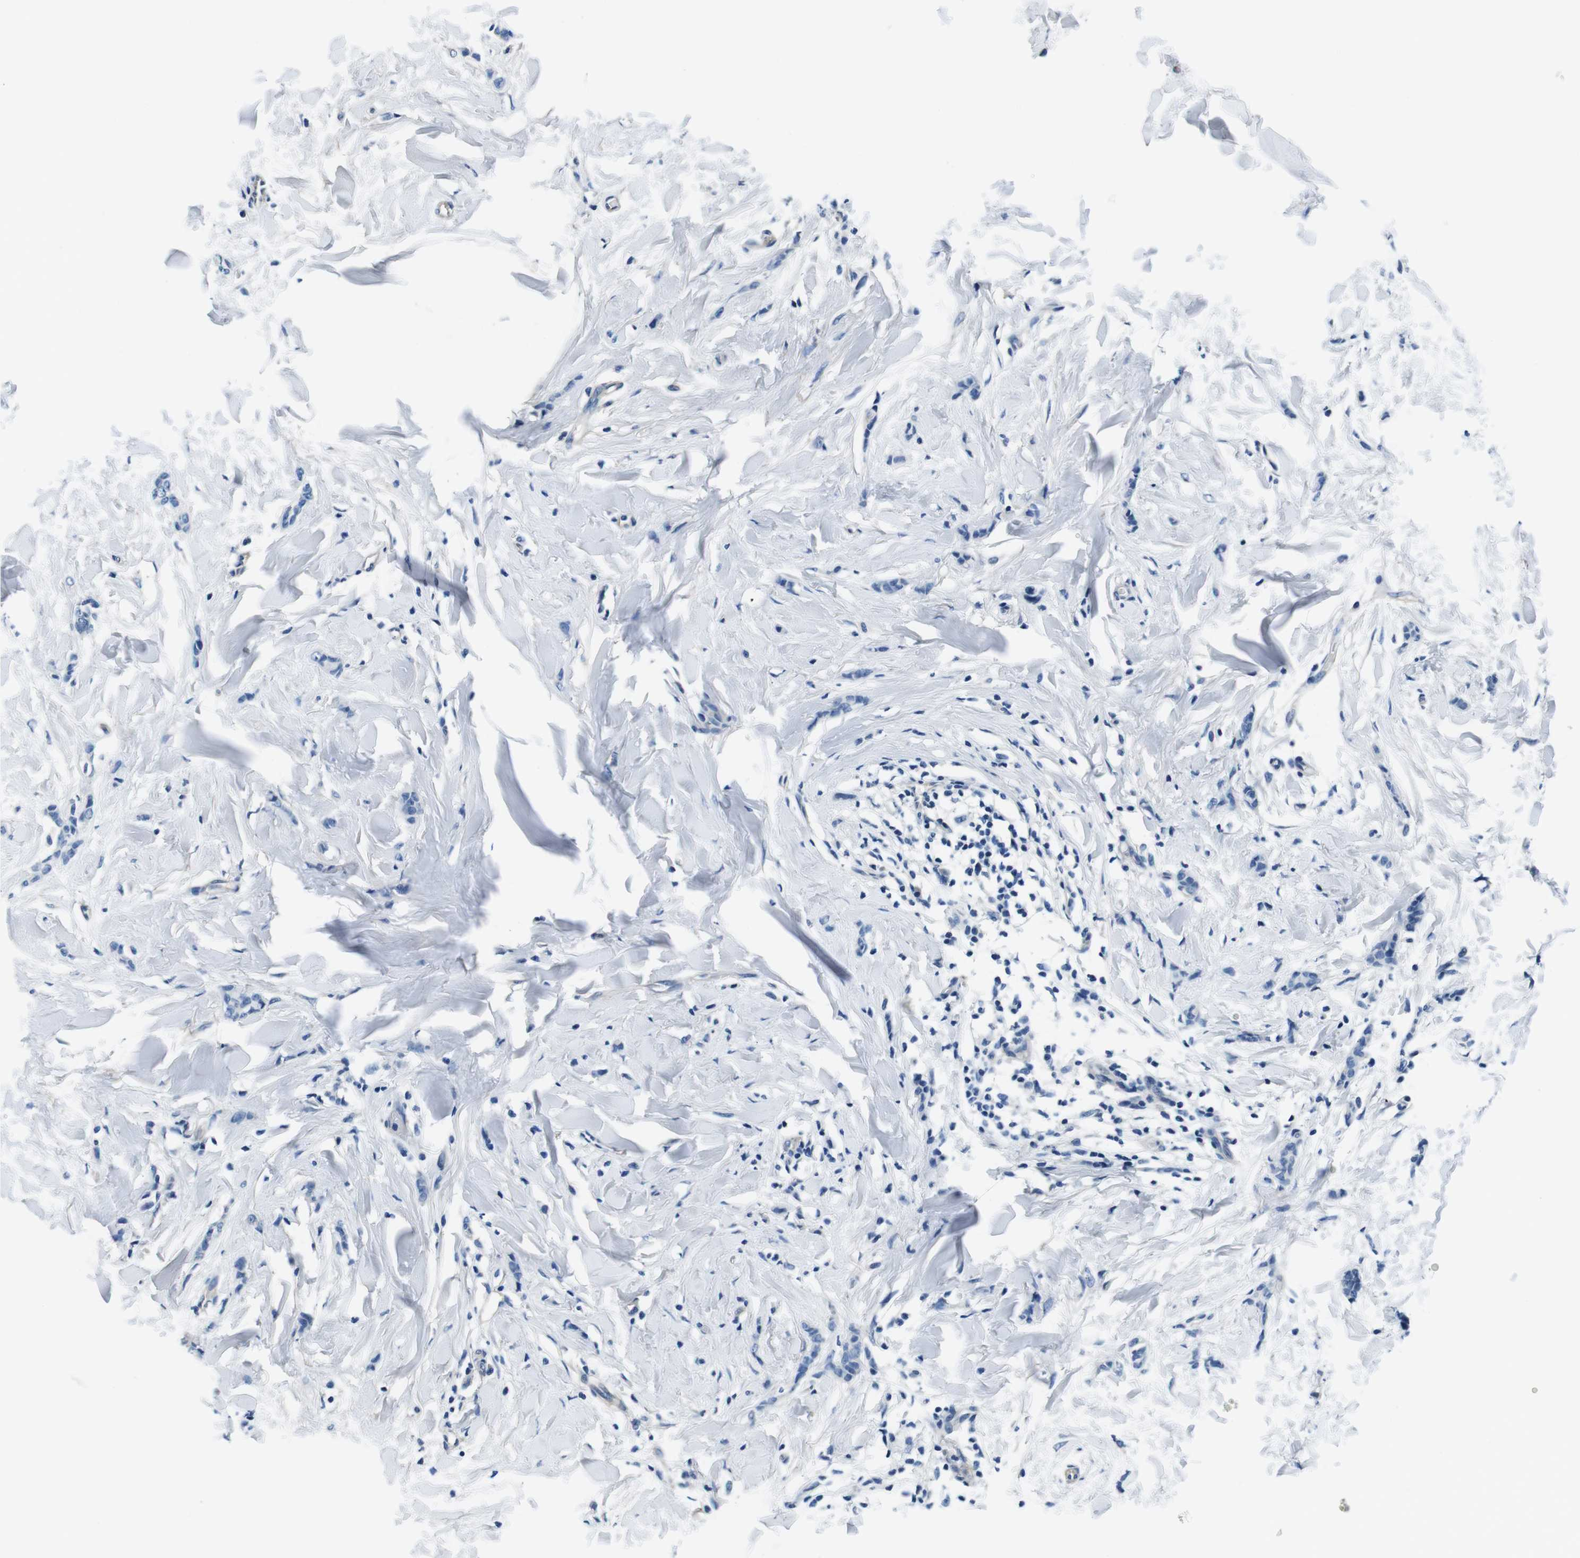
{"staining": {"intensity": "negative", "quantity": "none", "location": "none"}, "tissue": "breast cancer", "cell_type": "Tumor cells", "image_type": "cancer", "snomed": [{"axis": "morphology", "description": "Lobular carcinoma"}, {"axis": "topography", "description": "Skin"}, {"axis": "topography", "description": "Breast"}], "caption": "Immunohistochemistry micrograph of neoplastic tissue: human breast cancer stained with DAB (3,3'-diaminobenzidine) displays no significant protein expression in tumor cells.", "gene": "CASQ1", "patient": {"sex": "female", "age": 46}}